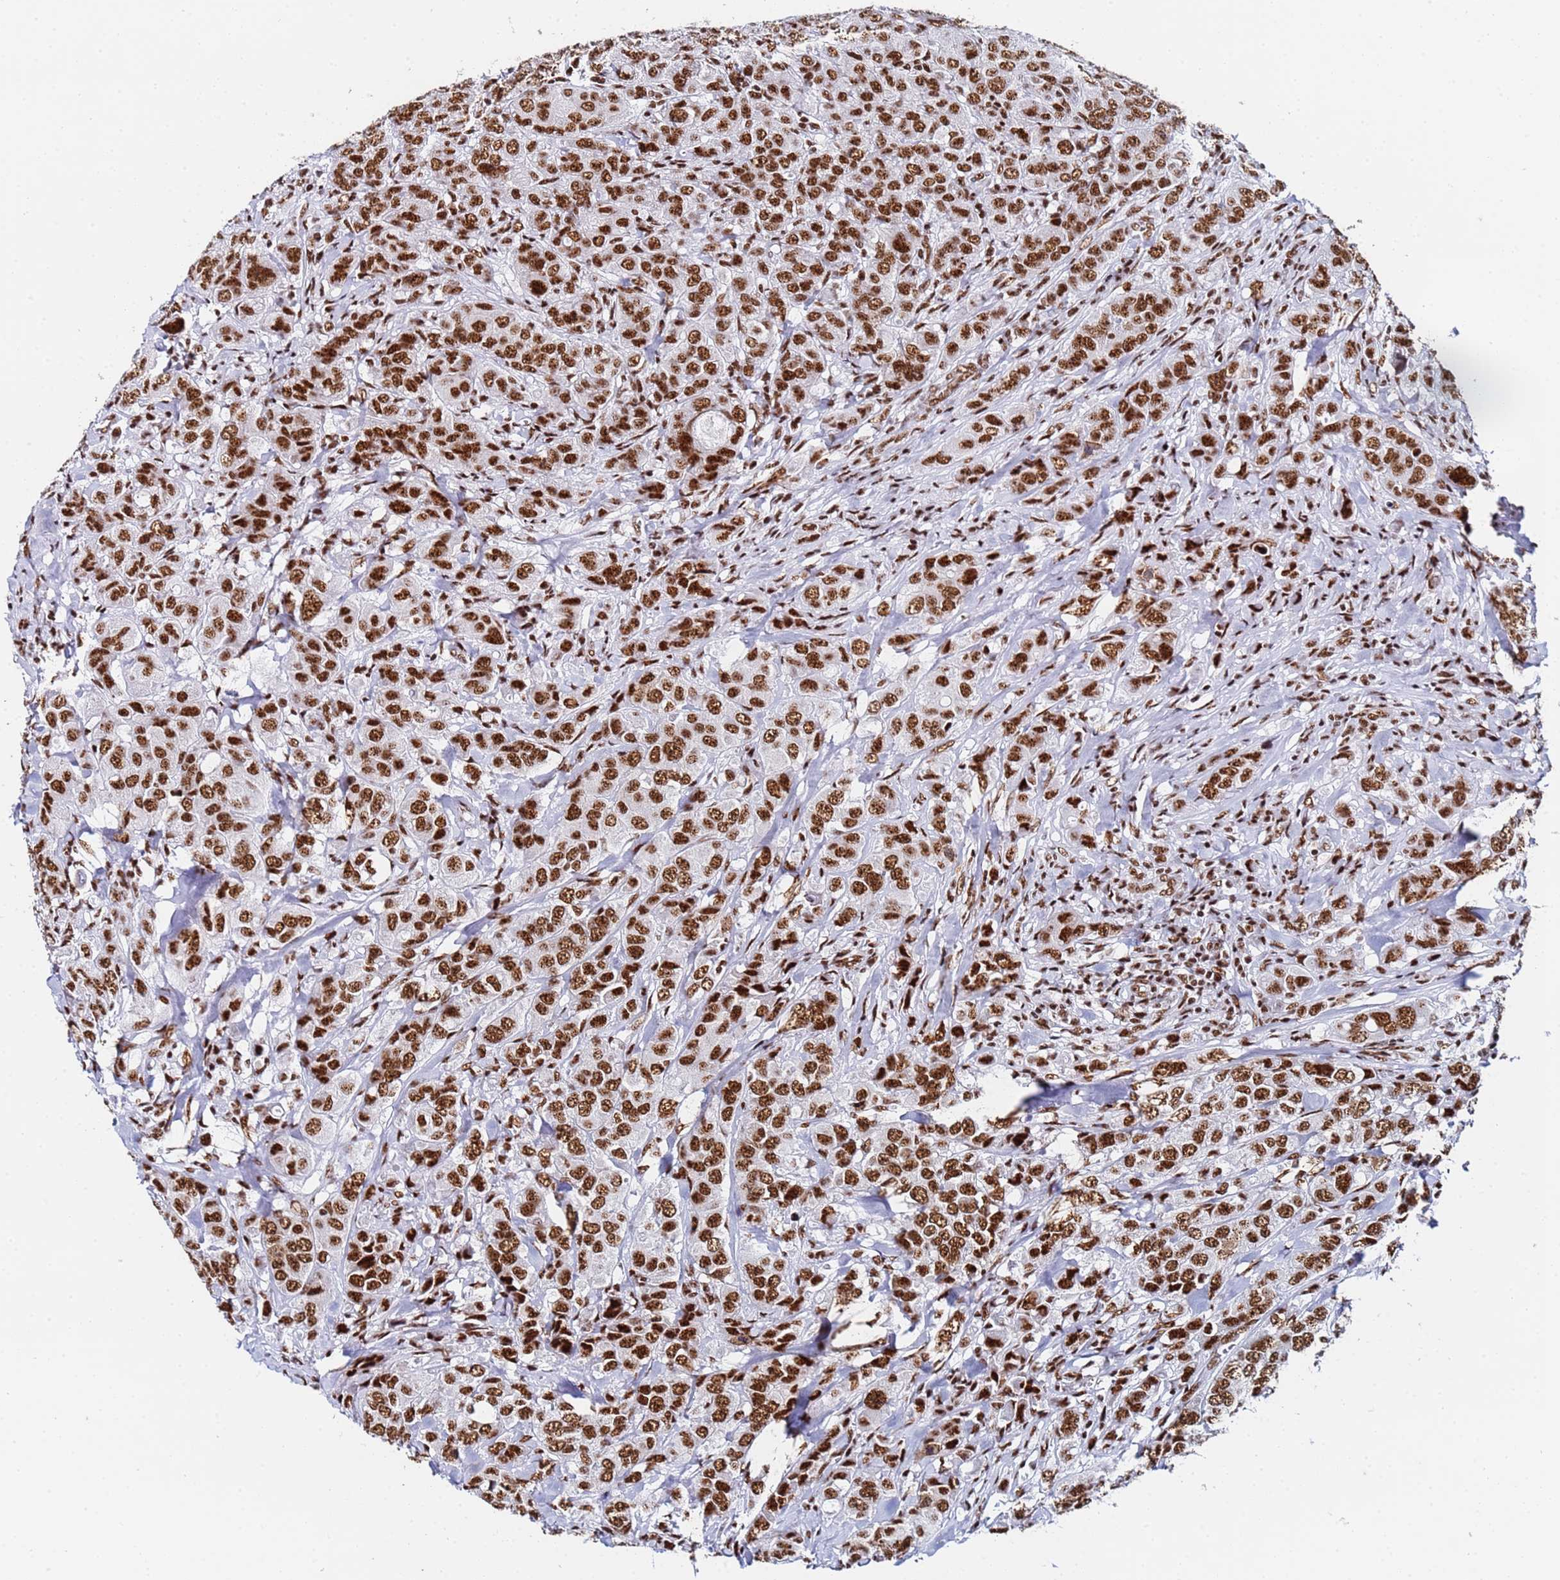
{"staining": {"intensity": "strong", "quantity": ">75%", "location": "nuclear"}, "tissue": "breast cancer", "cell_type": "Tumor cells", "image_type": "cancer", "snomed": [{"axis": "morphology", "description": "Duct carcinoma"}, {"axis": "topography", "description": "Breast"}], "caption": "A photomicrograph of invasive ductal carcinoma (breast) stained for a protein displays strong nuclear brown staining in tumor cells.", "gene": "SNRPA1", "patient": {"sex": "female", "age": 43}}